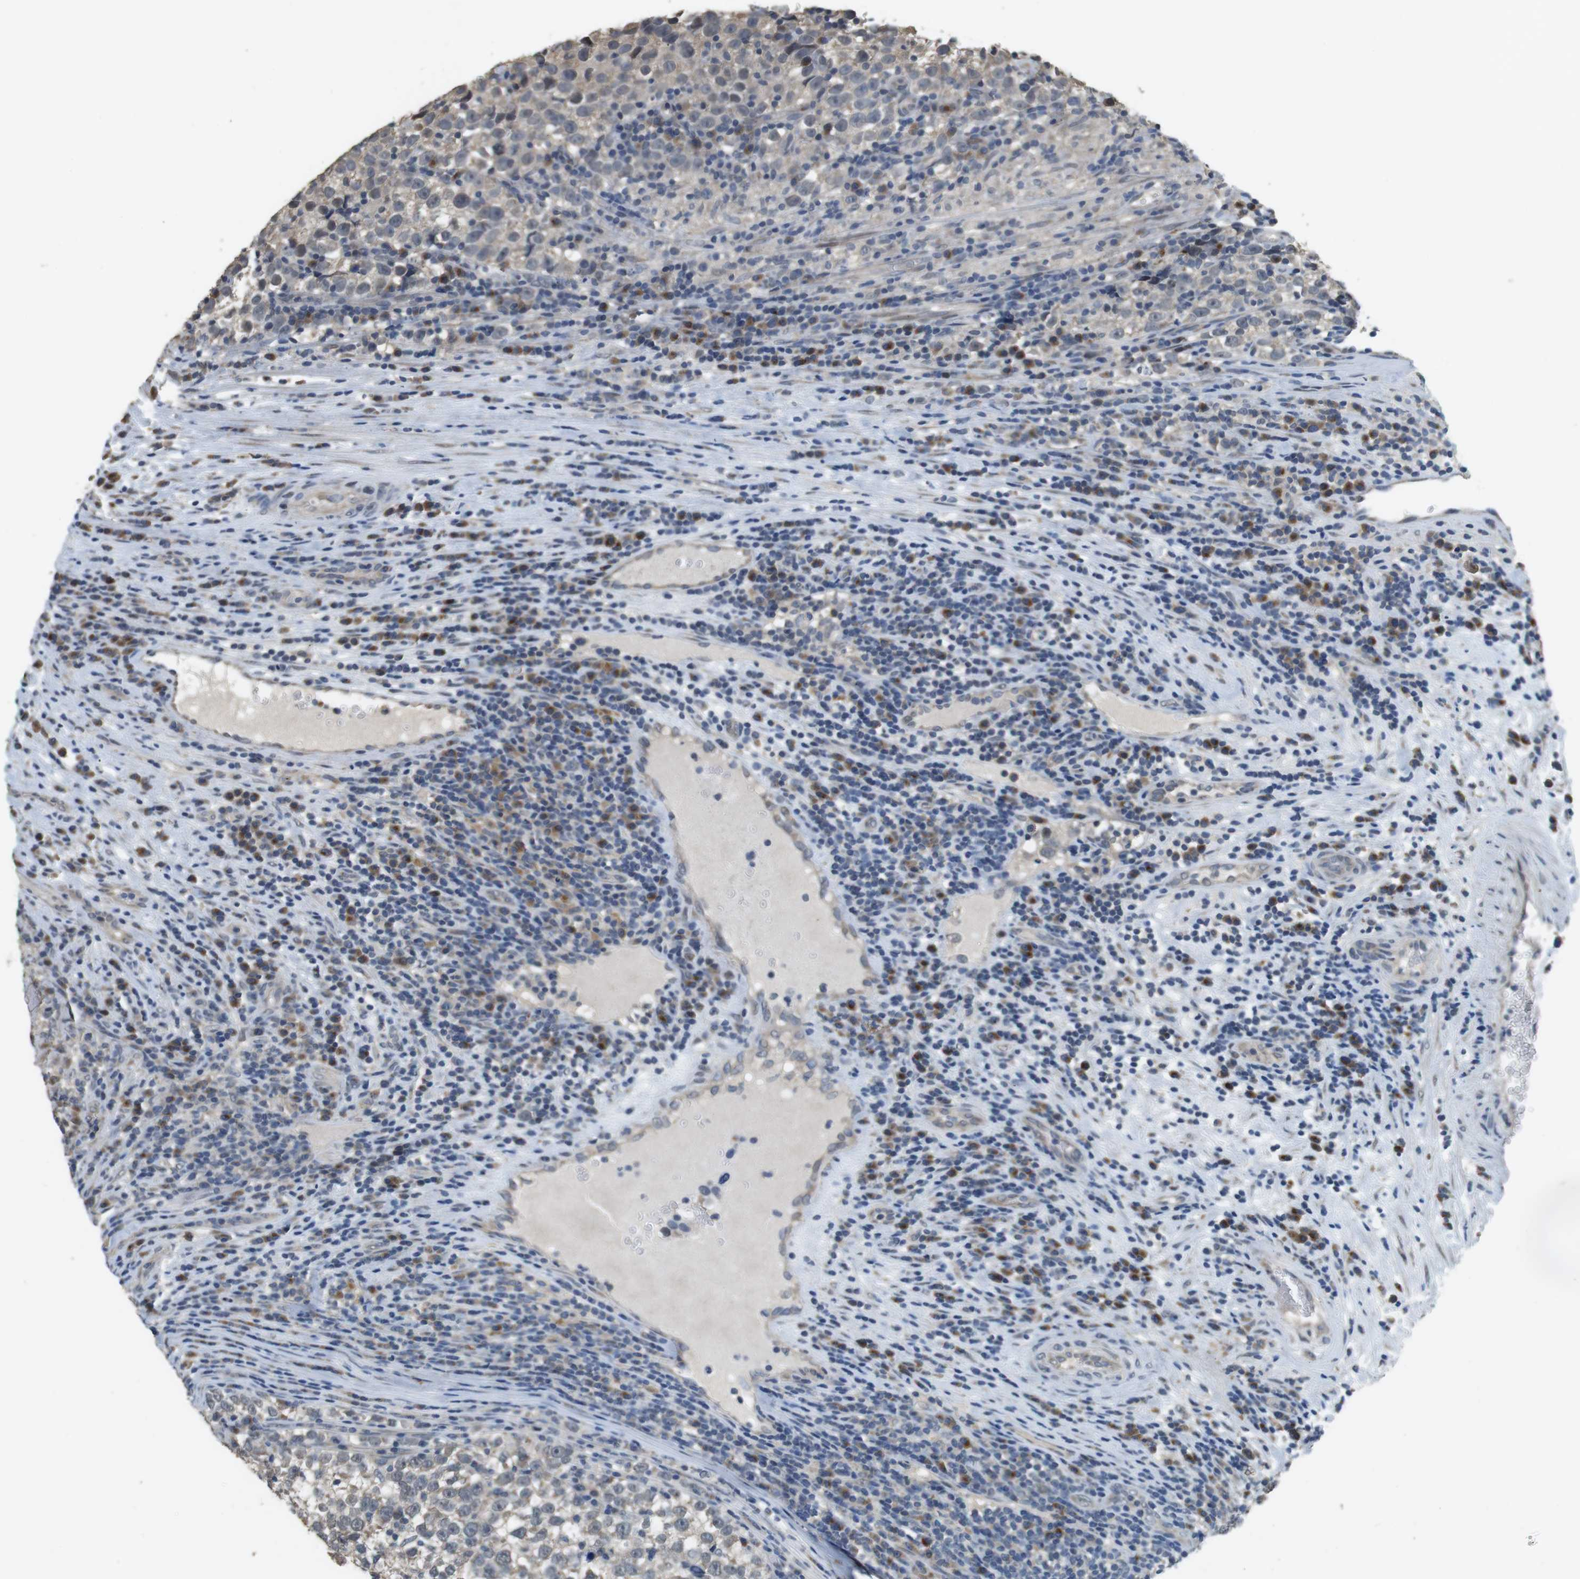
{"staining": {"intensity": "weak", "quantity": "<25%", "location": "cytoplasmic/membranous"}, "tissue": "testis cancer", "cell_type": "Tumor cells", "image_type": "cancer", "snomed": [{"axis": "morphology", "description": "Normal tissue, NOS"}, {"axis": "morphology", "description": "Seminoma, NOS"}, {"axis": "topography", "description": "Testis"}], "caption": "High magnification brightfield microscopy of testis cancer (seminoma) stained with DAB (3,3'-diaminobenzidine) (brown) and counterstained with hematoxylin (blue): tumor cells show no significant expression.", "gene": "CLDN7", "patient": {"sex": "male", "age": 43}}